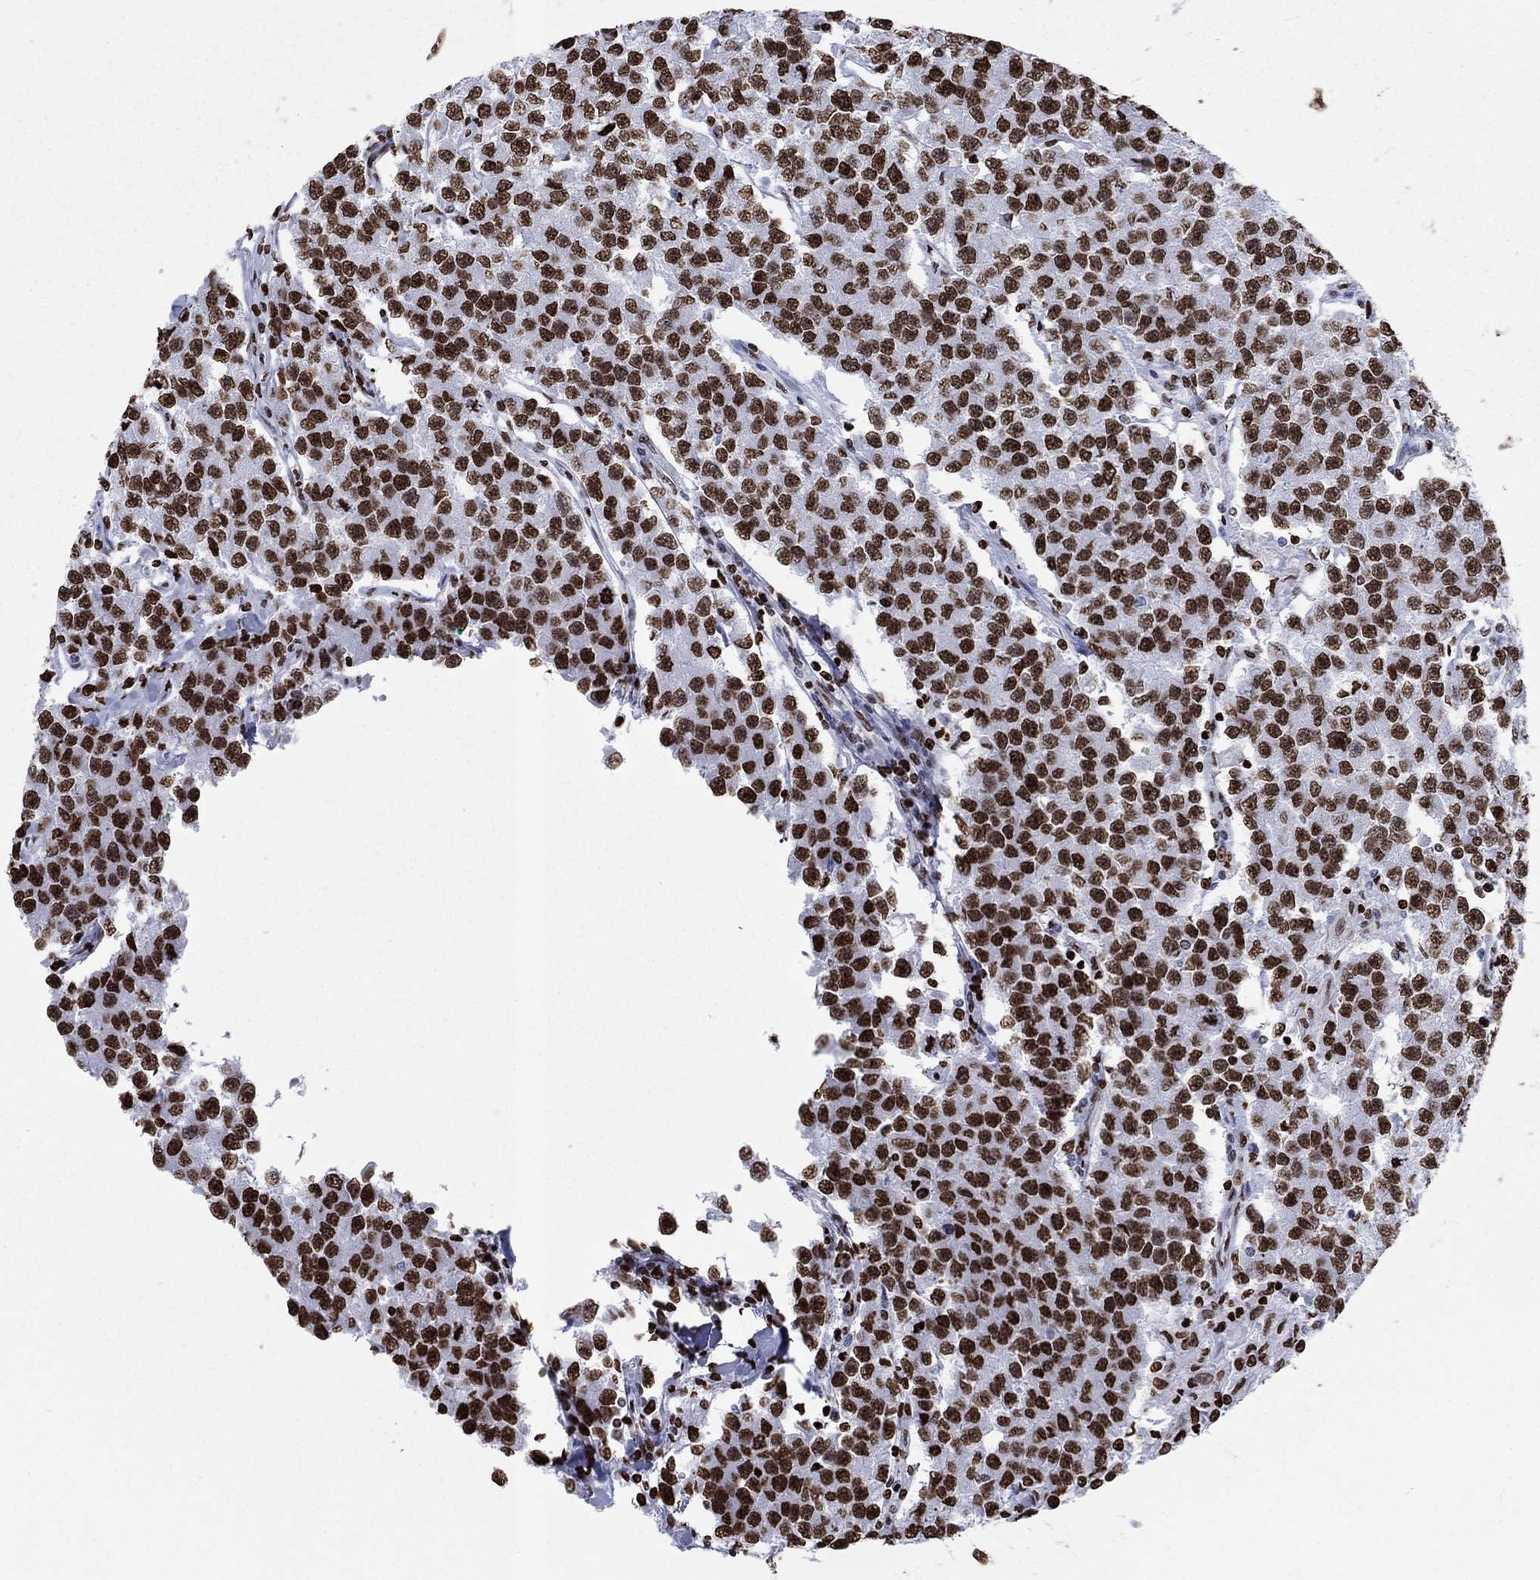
{"staining": {"intensity": "strong", "quantity": ">75%", "location": "nuclear"}, "tissue": "testis cancer", "cell_type": "Tumor cells", "image_type": "cancer", "snomed": [{"axis": "morphology", "description": "Seminoma, NOS"}, {"axis": "topography", "description": "Testis"}], "caption": "Testis seminoma stained with a brown dye demonstrates strong nuclear positive staining in about >75% of tumor cells.", "gene": "H1-5", "patient": {"sex": "male", "age": 59}}